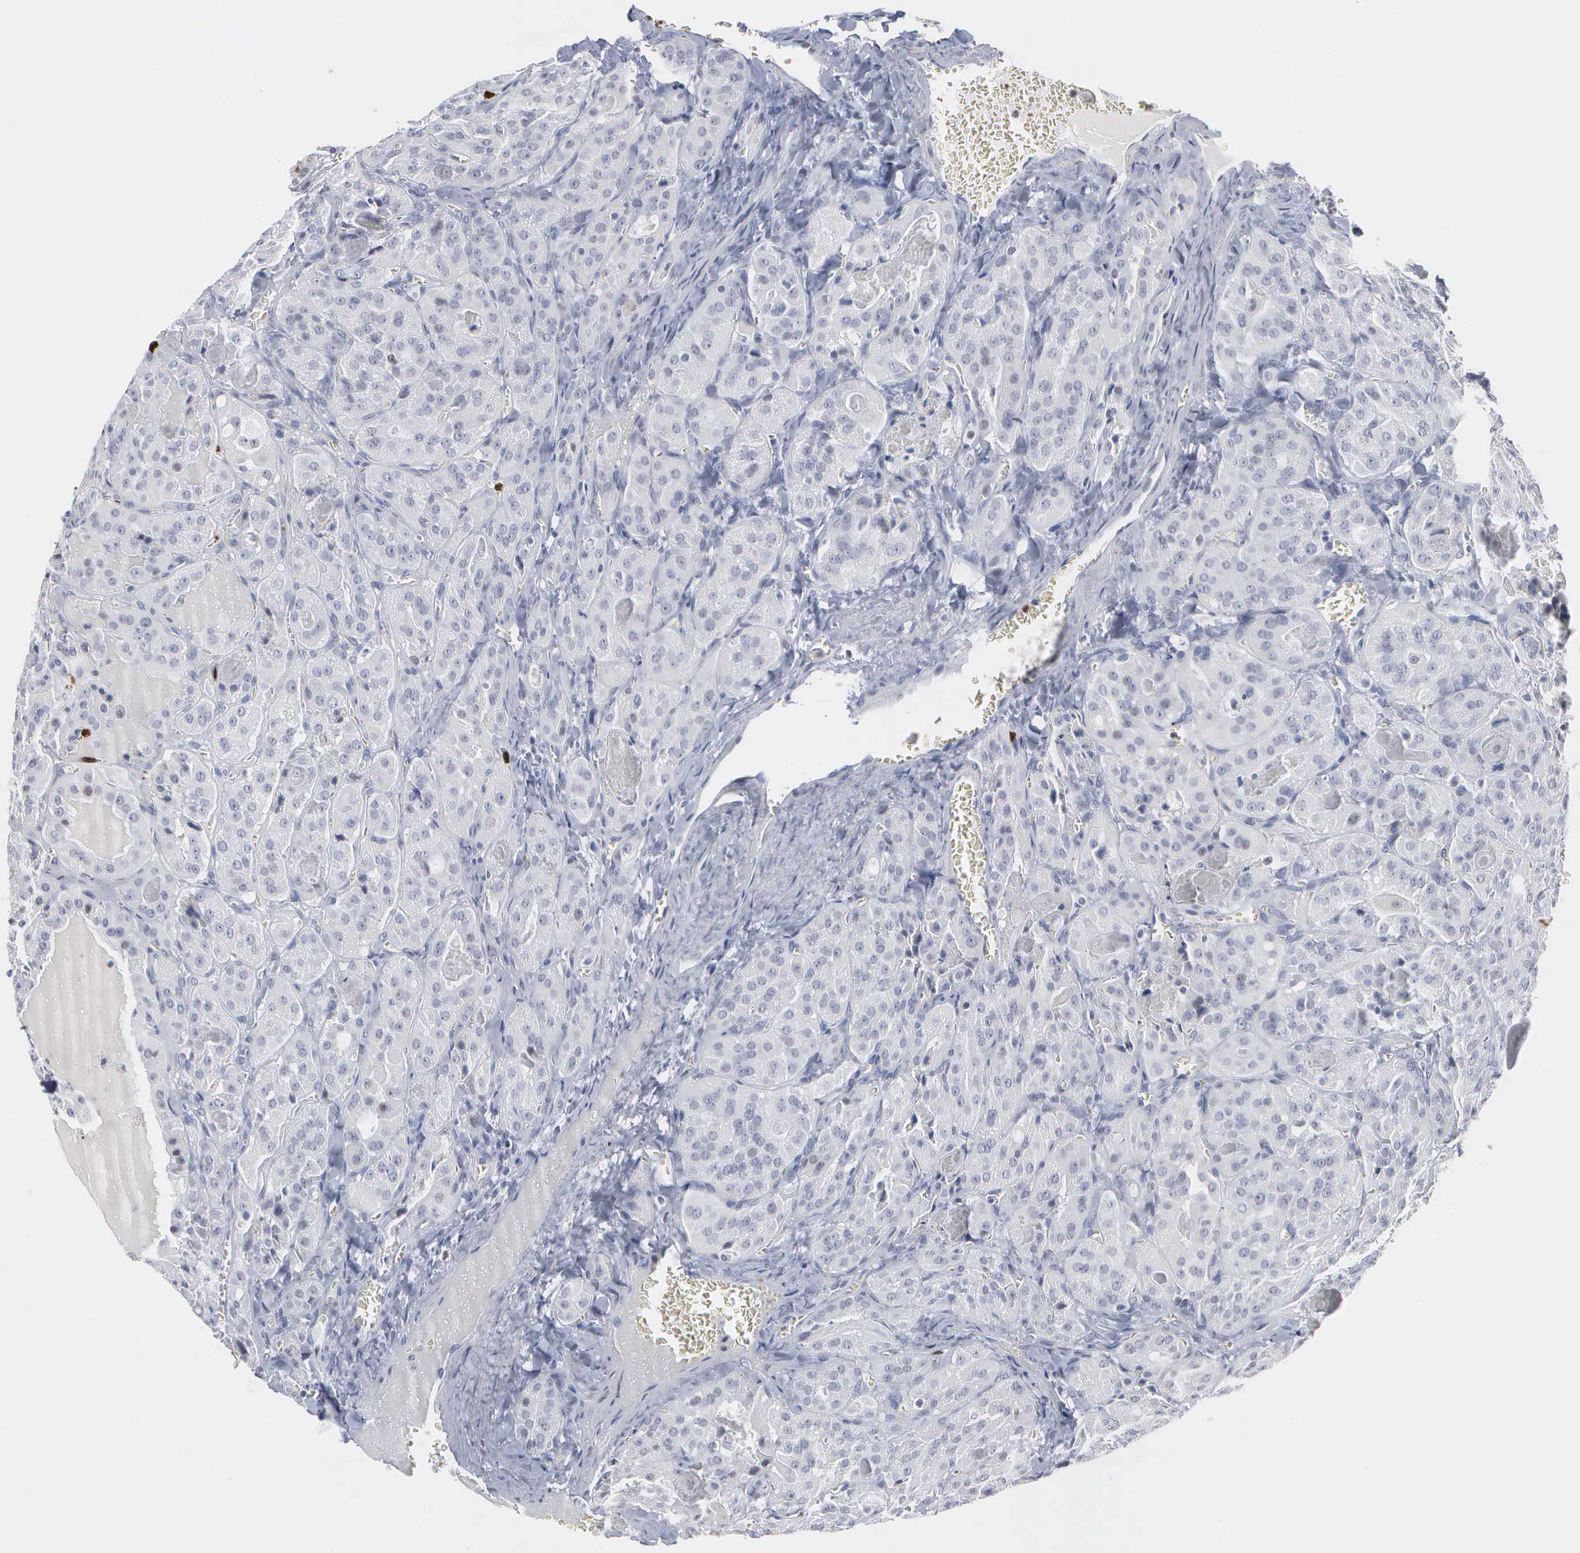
{"staining": {"intensity": "negative", "quantity": "none", "location": "none"}, "tissue": "thyroid cancer", "cell_type": "Tumor cells", "image_type": "cancer", "snomed": [{"axis": "morphology", "description": "Carcinoma, NOS"}, {"axis": "topography", "description": "Thyroid gland"}], "caption": "Histopathology image shows no significant protein positivity in tumor cells of thyroid cancer (carcinoma).", "gene": "SPIN3", "patient": {"sex": "male", "age": 76}}